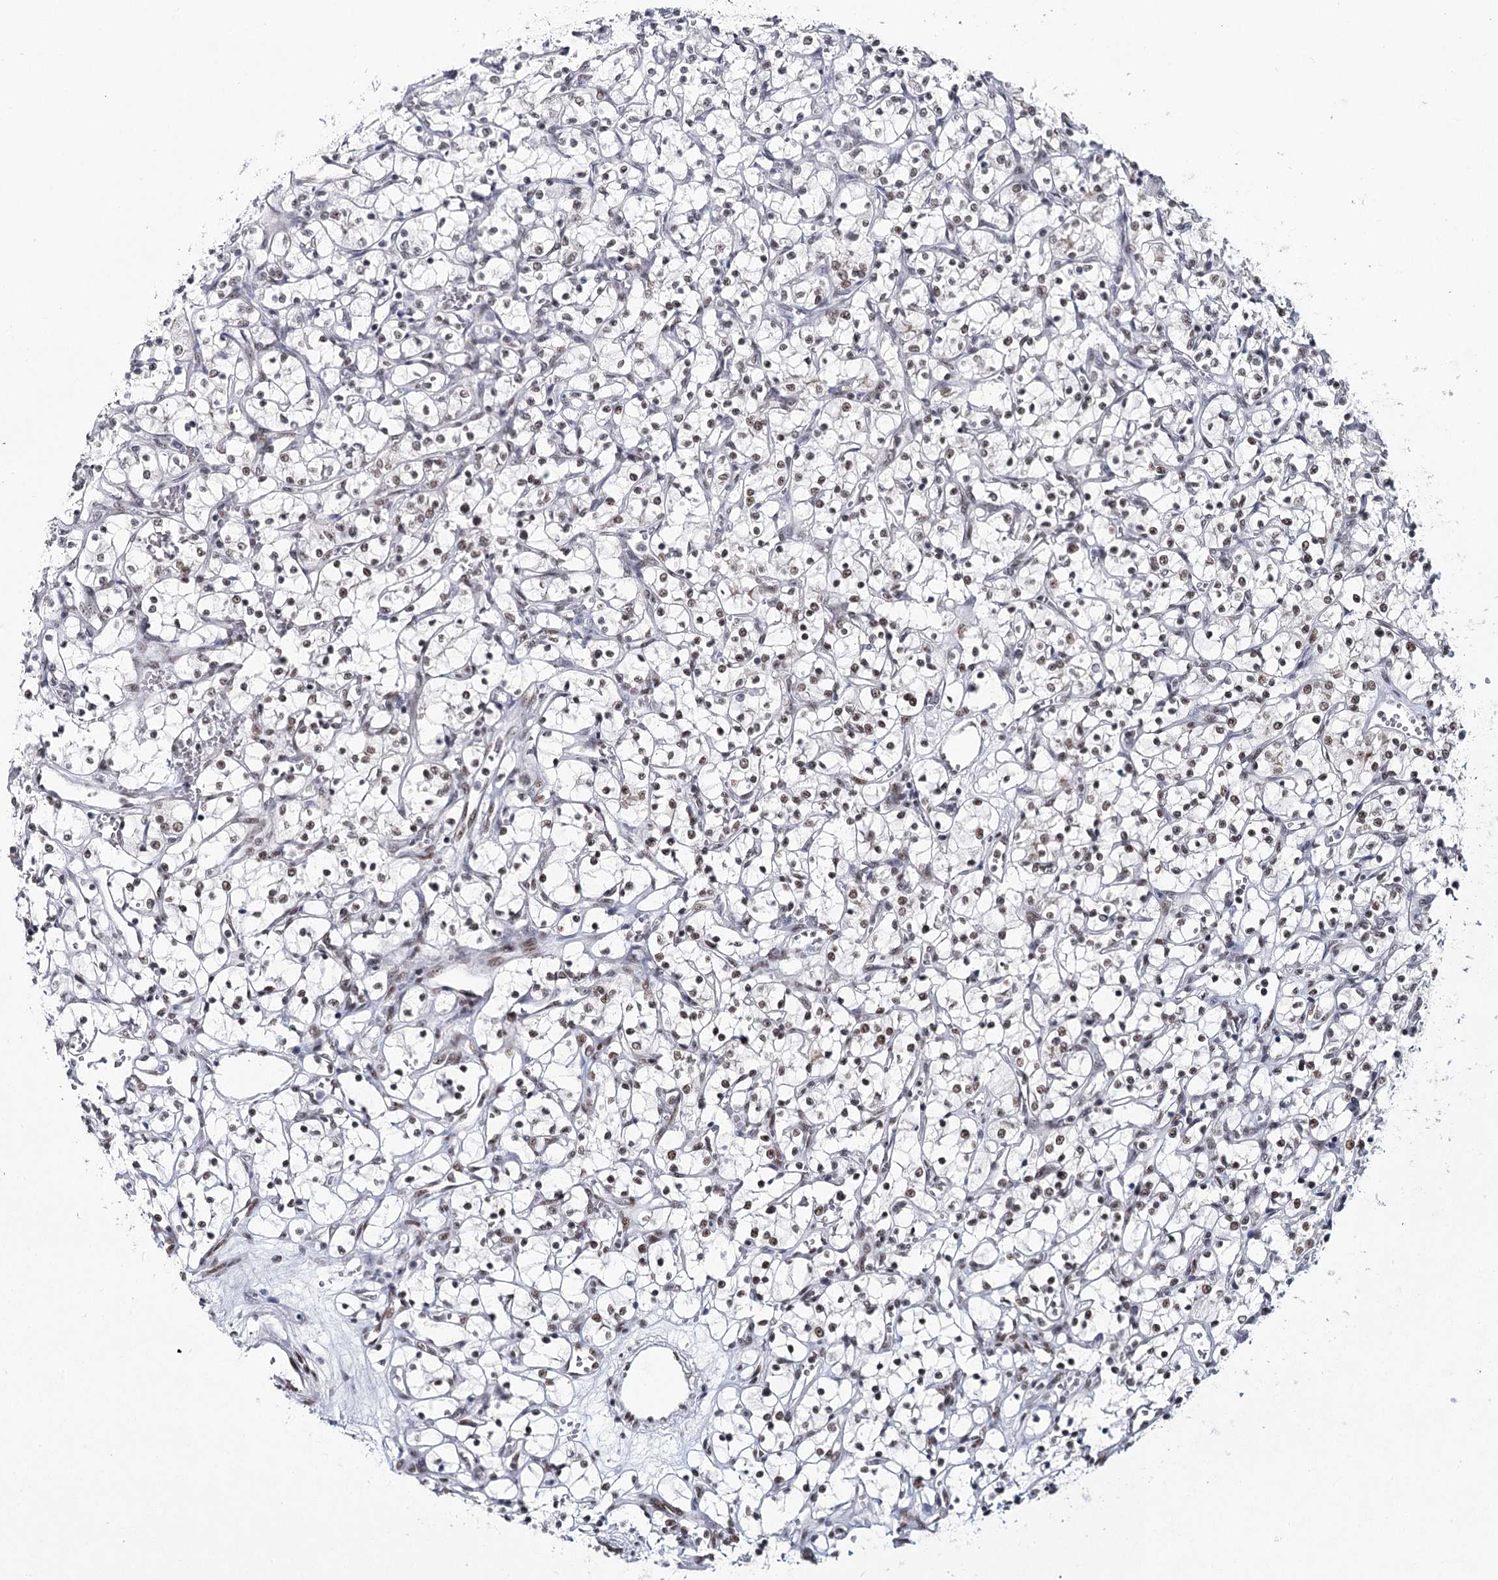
{"staining": {"intensity": "moderate", "quantity": "25%-75%", "location": "nuclear"}, "tissue": "renal cancer", "cell_type": "Tumor cells", "image_type": "cancer", "snomed": [{"axis": "morphology", "description": "Adenocarcinoma, NOS"}, {"axis": "topography", "description": "Kidney"}], "caption": "Moderate nuclear staining is present in about 25%-75% of tumor cells in renal cancer.", "gene": "SCAF8", "patient": {"sex": "female", "age": 69}}